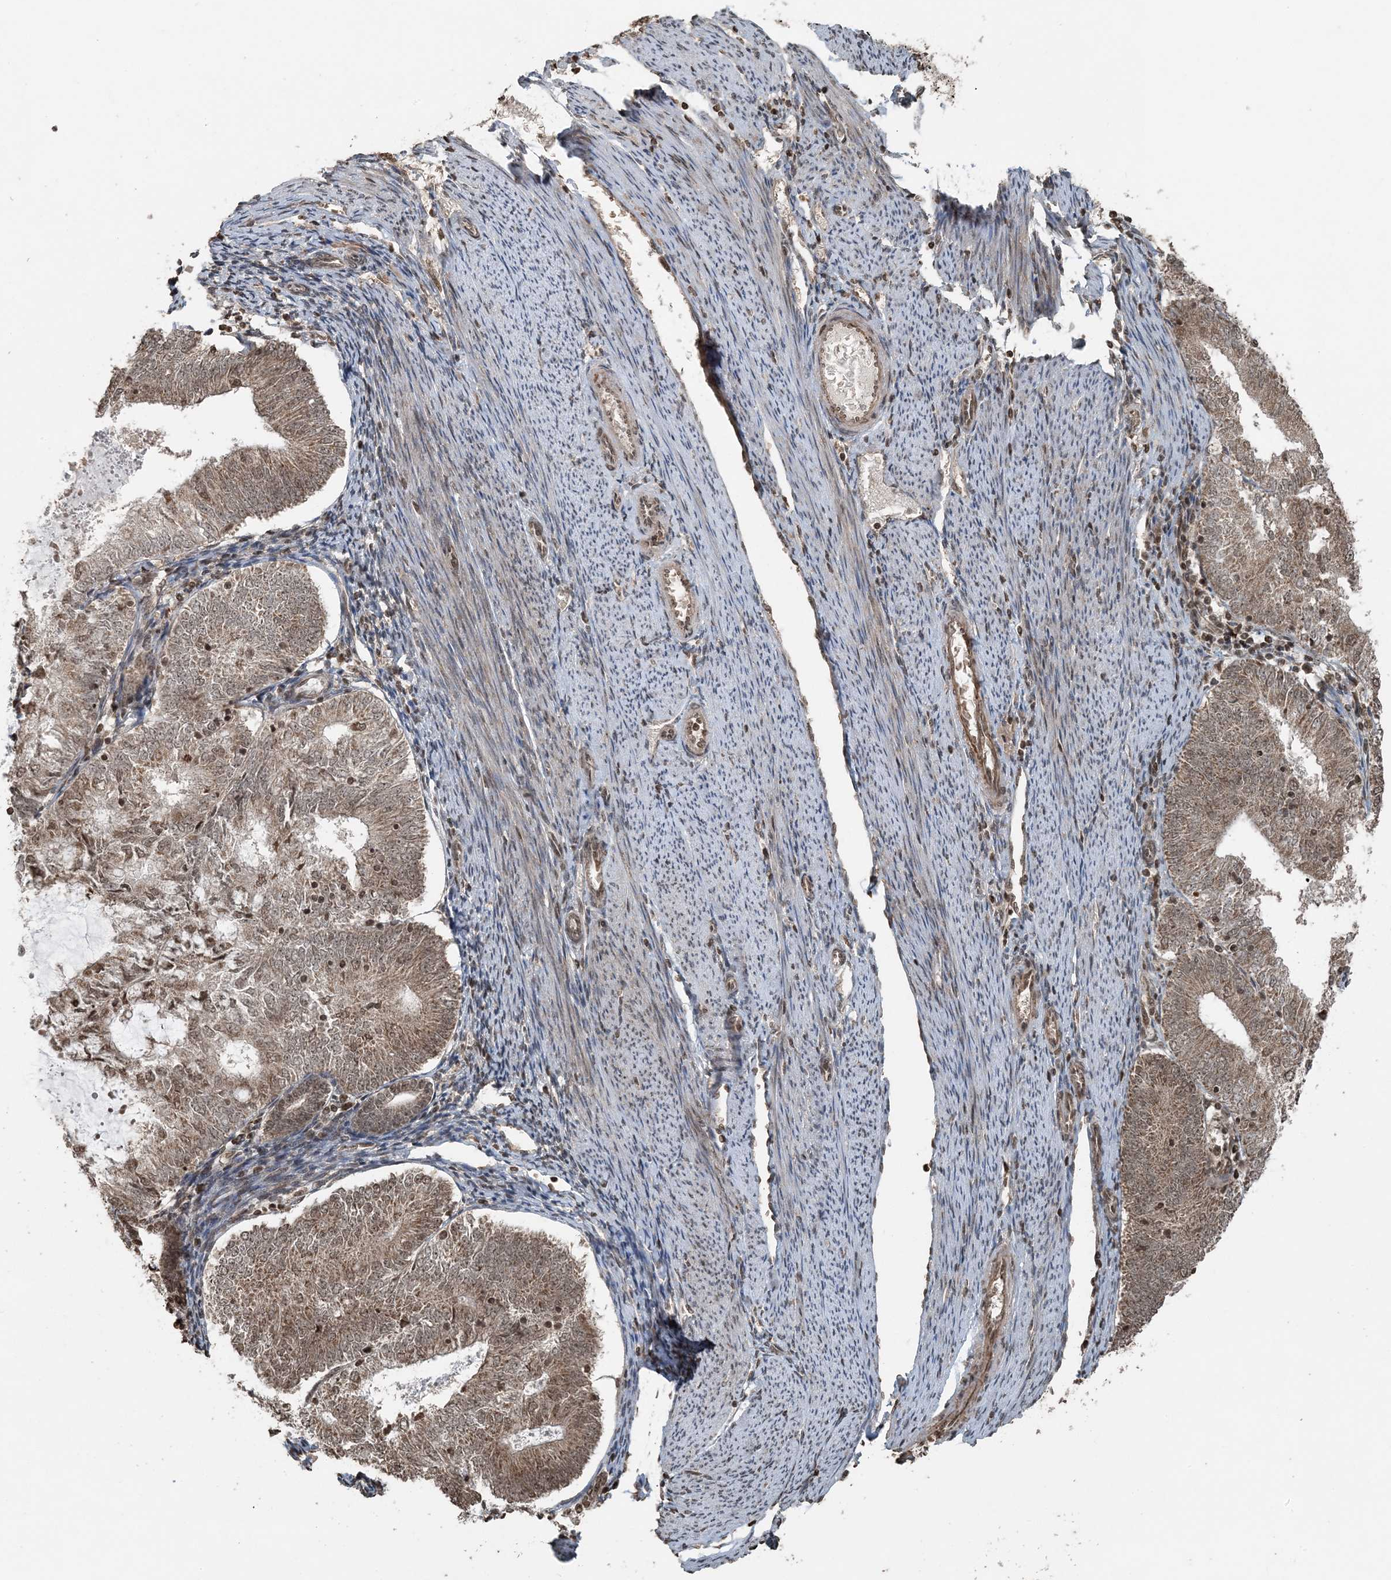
{"staining": {"intensity": "moderate", "quantity": ">75%", "location": "cytoplasmic/membranous,nuclear"}, "tissue": "endometrial cancer", "cell_type": "Tumor cells", "image_type": "cancer", "snomed": [{"axis": "morphology", "description": "Adenocarcinoma, NOS"}, {"axis": "topography", "description": "Endometrium"}], "caption": "High-magnification brightfield microscopy of endometrial adenocarcinoma stained with DAB (brown) and counterstained with hematoxylin (blue). tumor cells exhibit moderate cytoplasmic/membranous and nuclear staining is seen in approximately>75% of cells.", "gene": "ZFAND2B", "patient": {"sex": "female", "age": 57}}